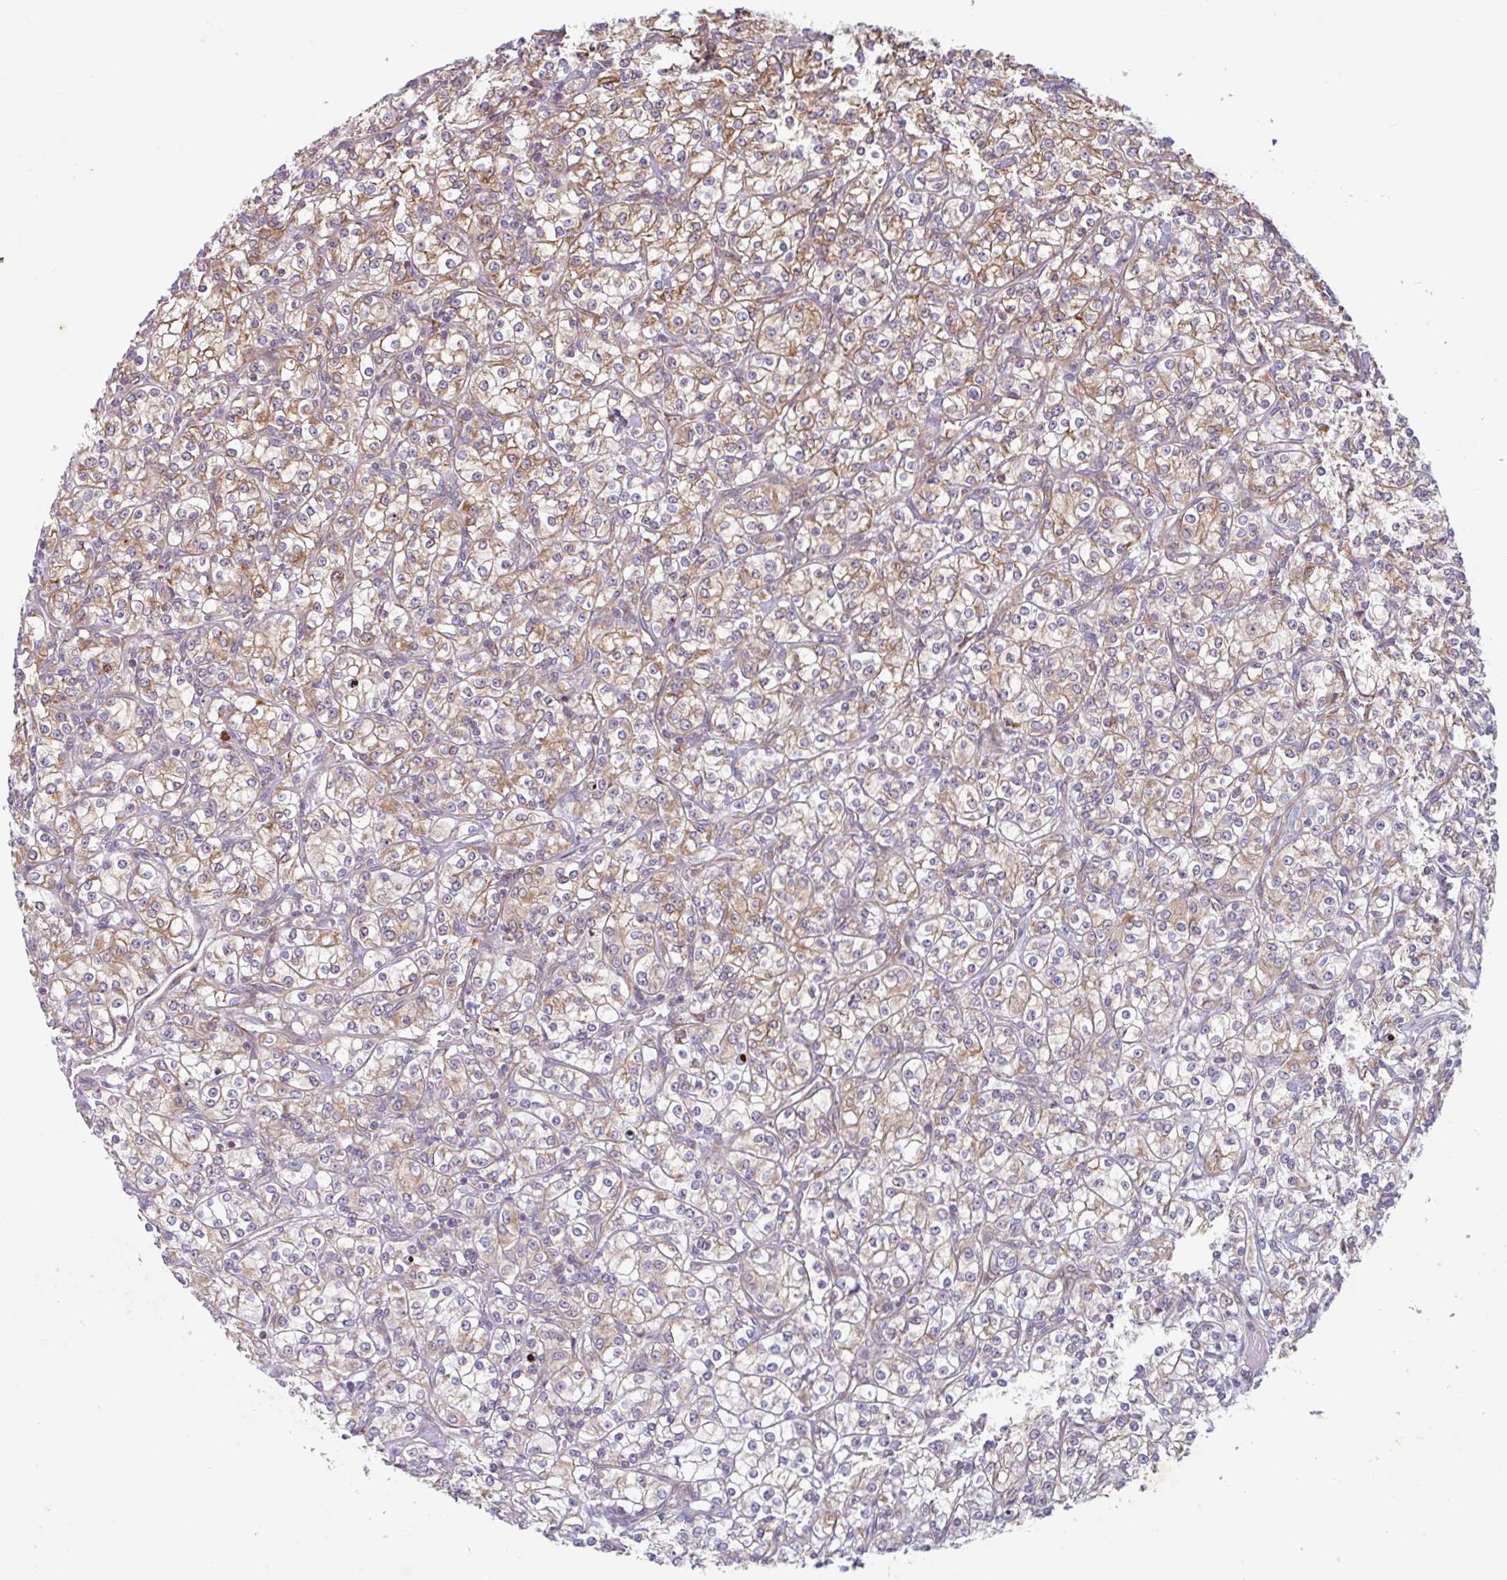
{"staining": {"intensity": "moderate", "quantity": ">75%", "location": "cytoplasmic/membranous"}, "tissue": "renal cancer", "cell_type": "Tumor cells", "image_type": "cancer", "snomed": [{"axis": "morphology", "description": "Adenocarcinoma, NOS"}, {"axis": "topography", "description": "Kidney"}], "caption": "There is medium levels of moderate cytoplasmic/membranous positivity in tumor cells of adenocarcinoma (renal), as demonstrated by immunohistochemical staining (brown color).", "gene": "RIT1", "patient": {"sex": "male", "age": 77}}